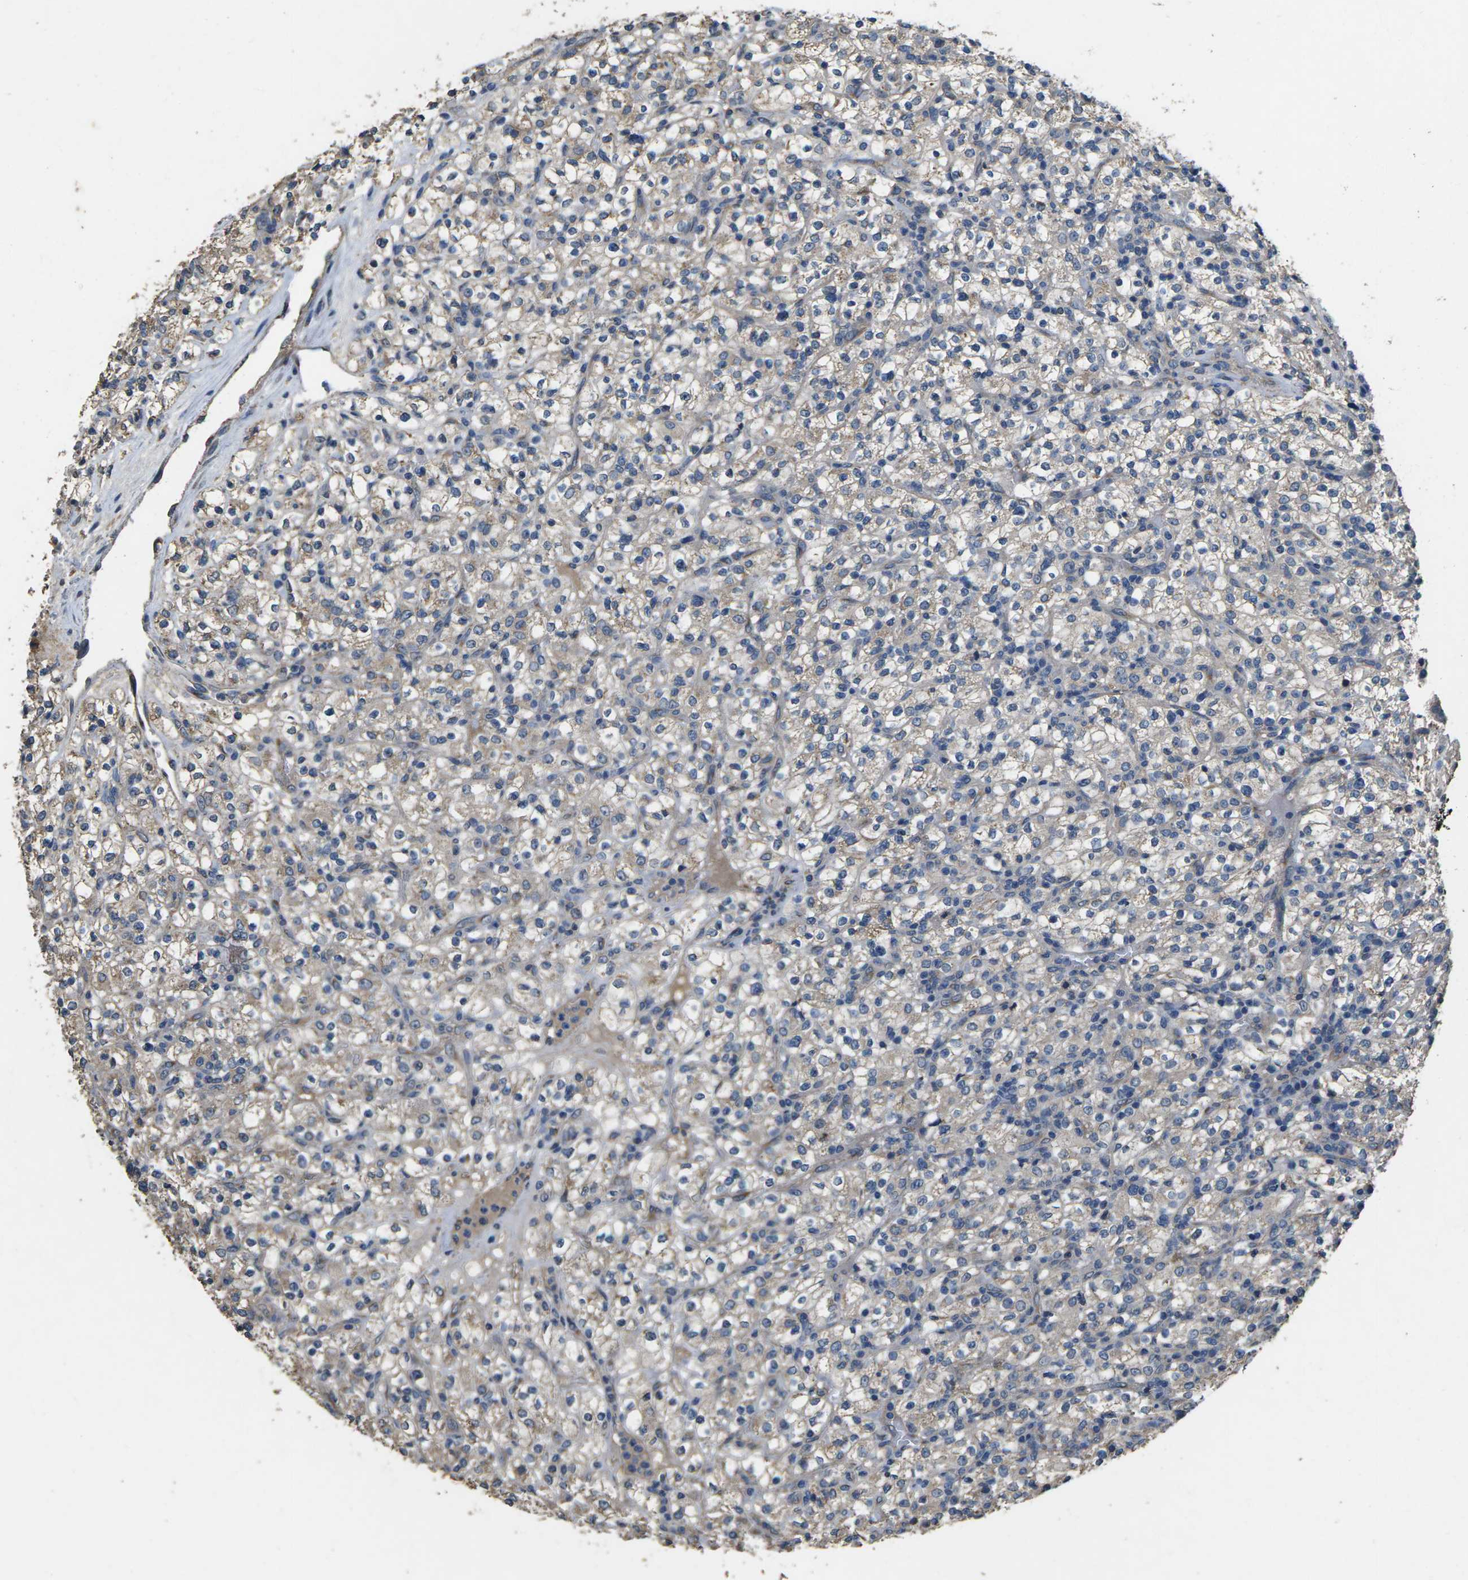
{"staining": {"intensity": "weak", "quantity": "<25%", "location": "cytoplasmic/membranous"}, "tissue": "renal cancer", "cell_type": "Tumor cells", "image_type": "cancer", "snomed": [{"axis": "morphology", "description": "Normal tissue, NOS"}, {"axis": "morphology", "description": "Adenocarcinoma, NOS"}, {"axis": "topography", "description": "Kidney"}], "caption": "A high-resolution image shows immunohistochemistry staining of renal cancer (adenocarcinoma), which reveals no significant positivity in tumor cells. Nuclei are stained in blue.", "gene": "B4GAT1", "patient": {"sex": "female", "age": 72}}